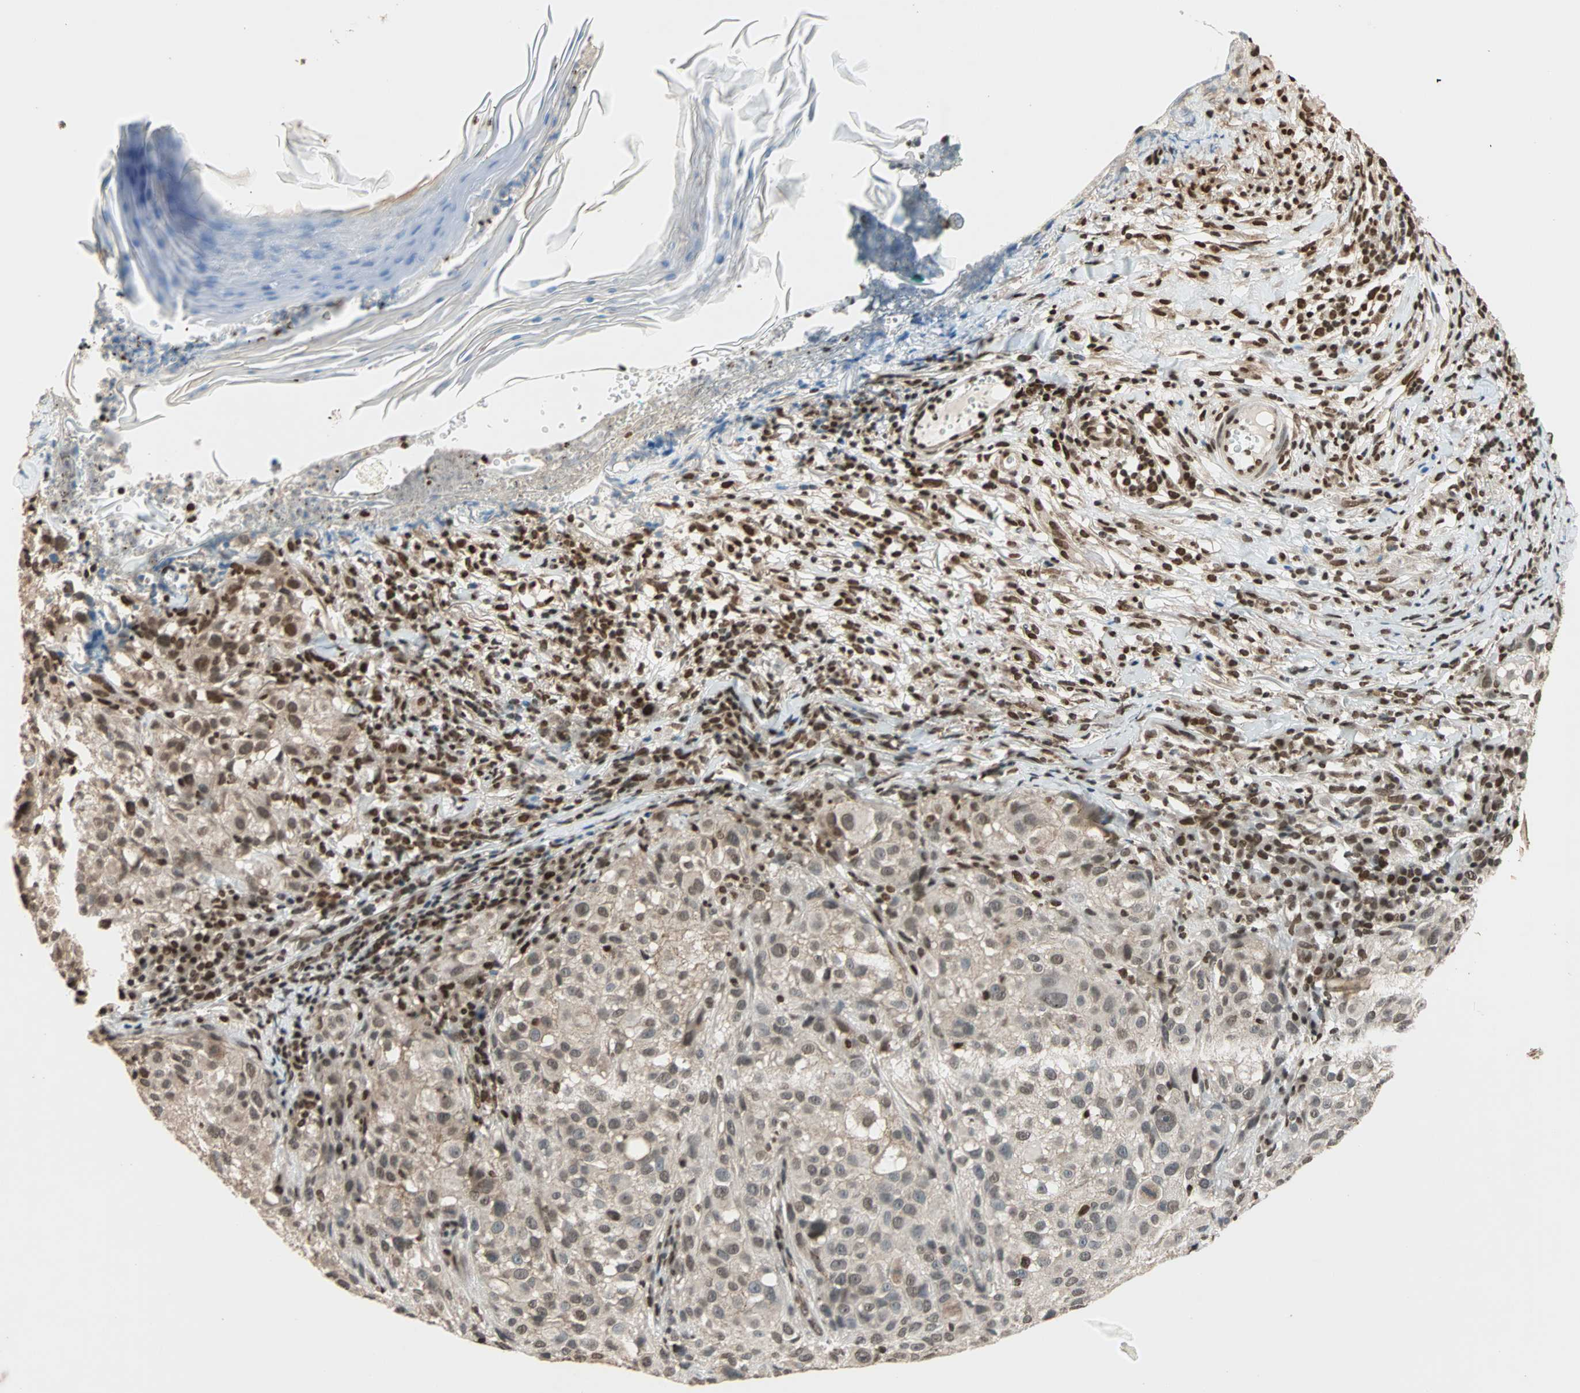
{"staining": {"intensity": "weak", "quantity": ">75%", "location": "nuclear"}, "tissue": "melanoma", "cell_type": "Tumor cells", "image_type": "cancer", "snomed": [{"axis": "morphology", "description": "Necrosis, NOS"}, {"axis": "morphology", "description": "Malignant melanoma, NOS"}, {"axis": "topography", "description": "Skin"}], "caption": "A histopathology image of human melanoma stained for a protein shows weak nuclear brown staining in tumor cells.", "gene": "DAZAP1", "patient": {"sex": "female", "age": 87}}